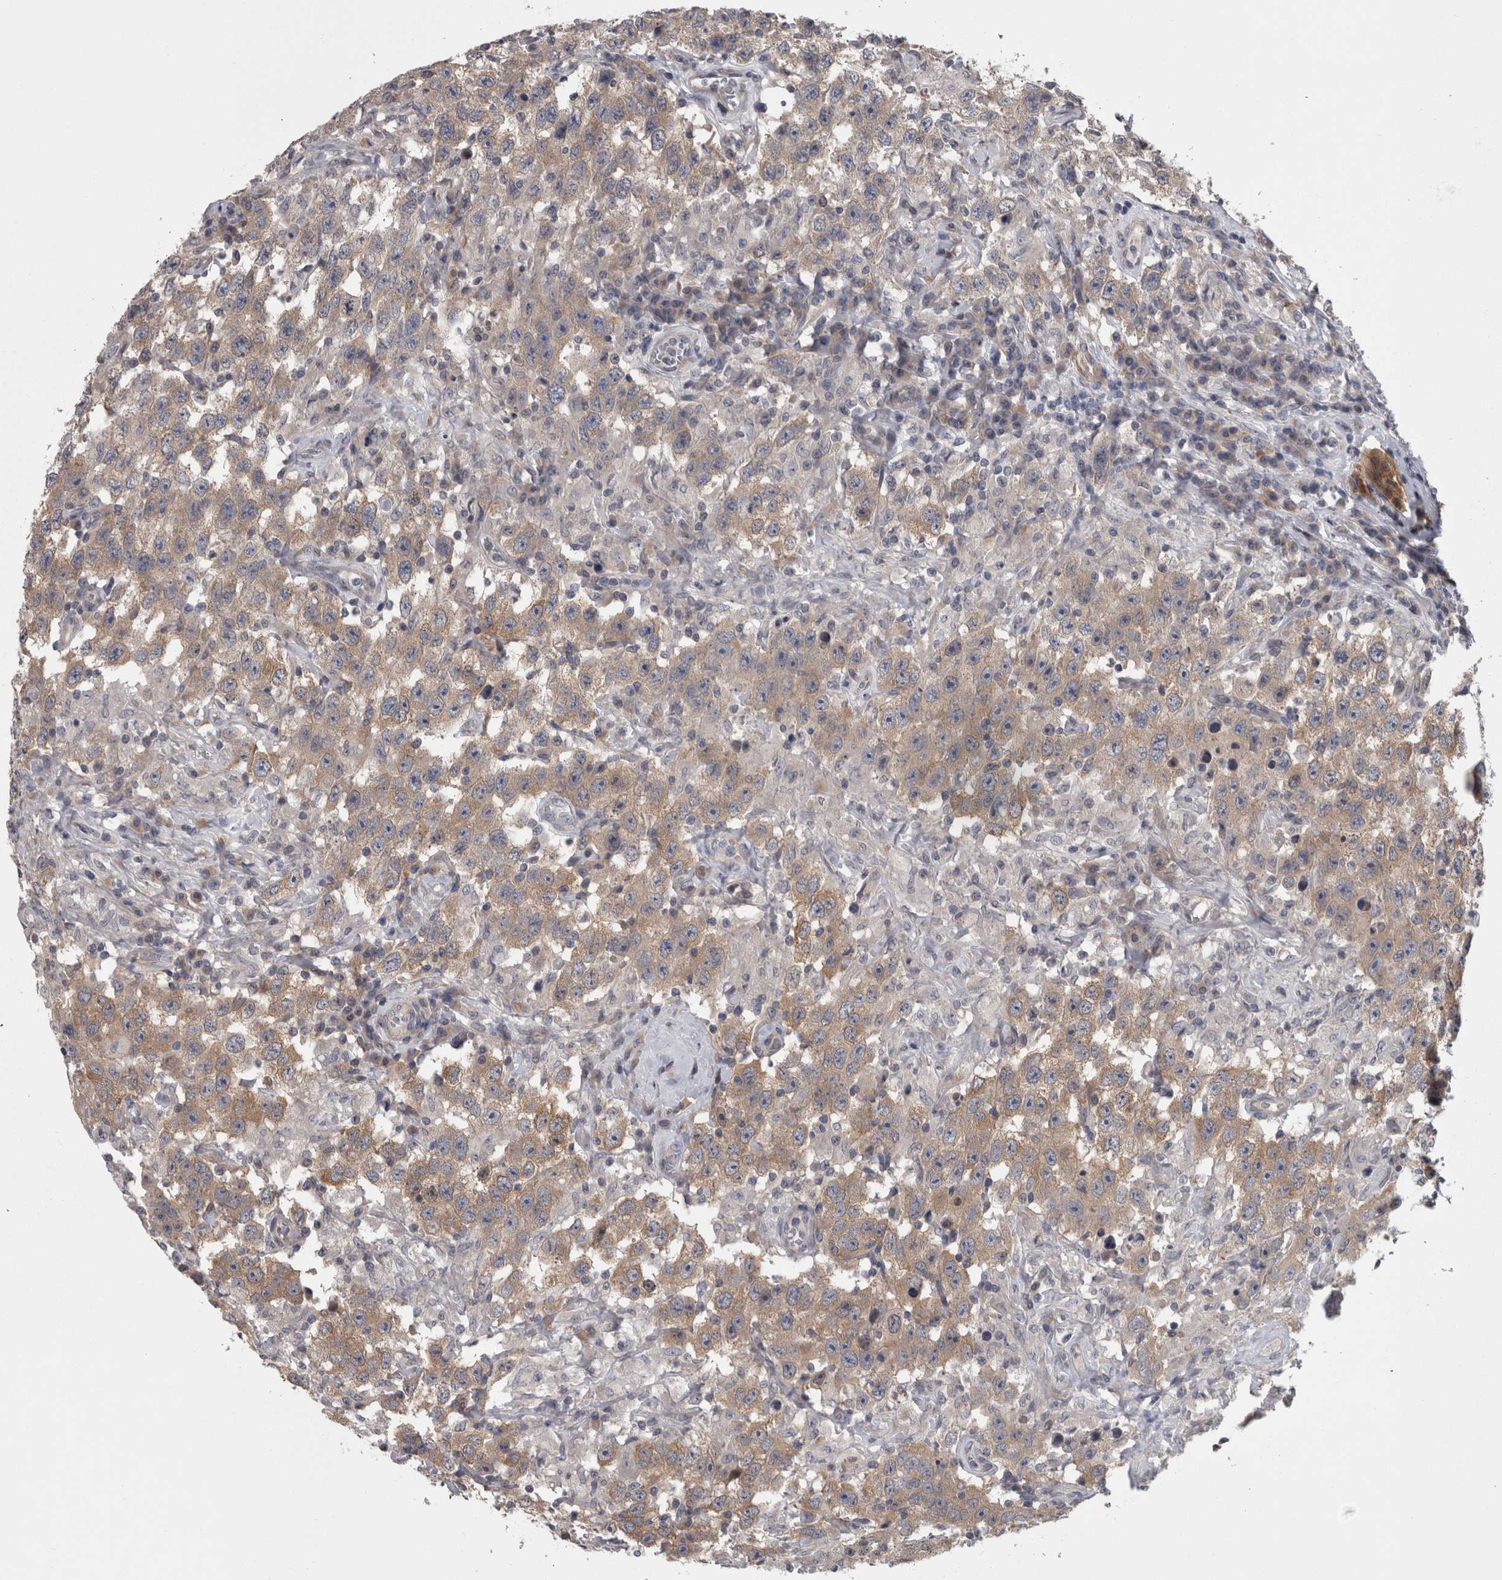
{"staining": {"intensity": "weak", "quantity": ">75%", "location": "cytoplasmic/membranous"}, "tissue": "testis cancer", "cell_type": "Tumor cells", "image_type": "cancer", "snomed": [{"axis": "morphology", "description": "Seminoma, NOS"}, {"axis": "topography", "description": "Testis"}], "caption": "Testis cancer (seminoma) stained for a protein (brown) displays weak cytoplasmic/membranous positive staining in approximately >75% of tumor cells.", "gene": "PRKCI", "patient": {"sex": "male", "age": 41}}